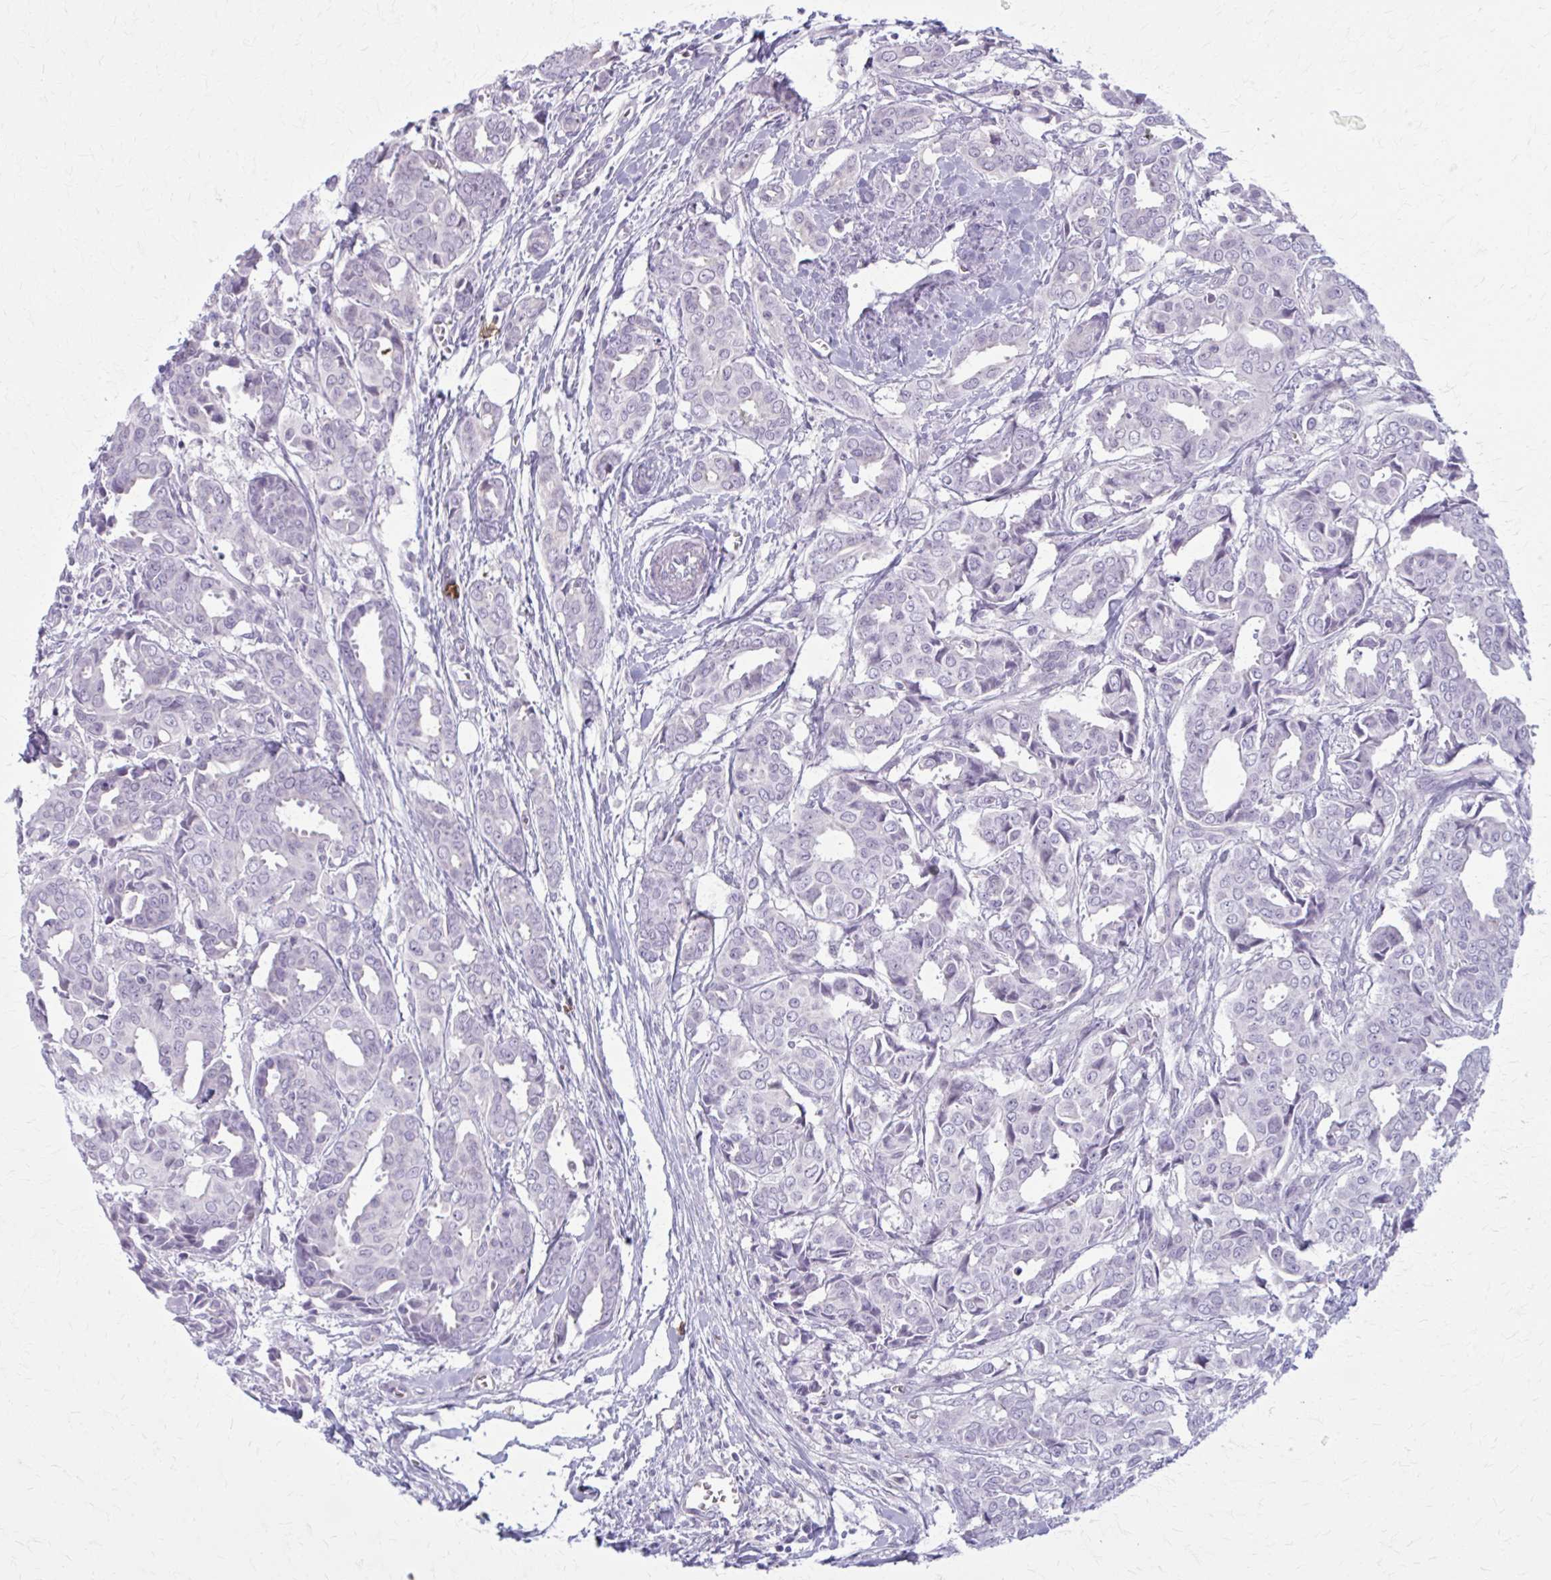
{"staining": {"intensity": "negative", "quantity": "none", "location": "none"}, "tissue": "breast cancer", "cell_type": "Tumor cells", "image_type": "cancer", "snomed": [{"axis": "morphology", "description": "Duct carcinoma"}, {"axis": "topography", "description": "Breast"}], "caption": "The histopathology image displays no significant expression in tumor cells of breast cancer.", "gene": "CD38", "patient": {"sex": "female", "age": 45}}